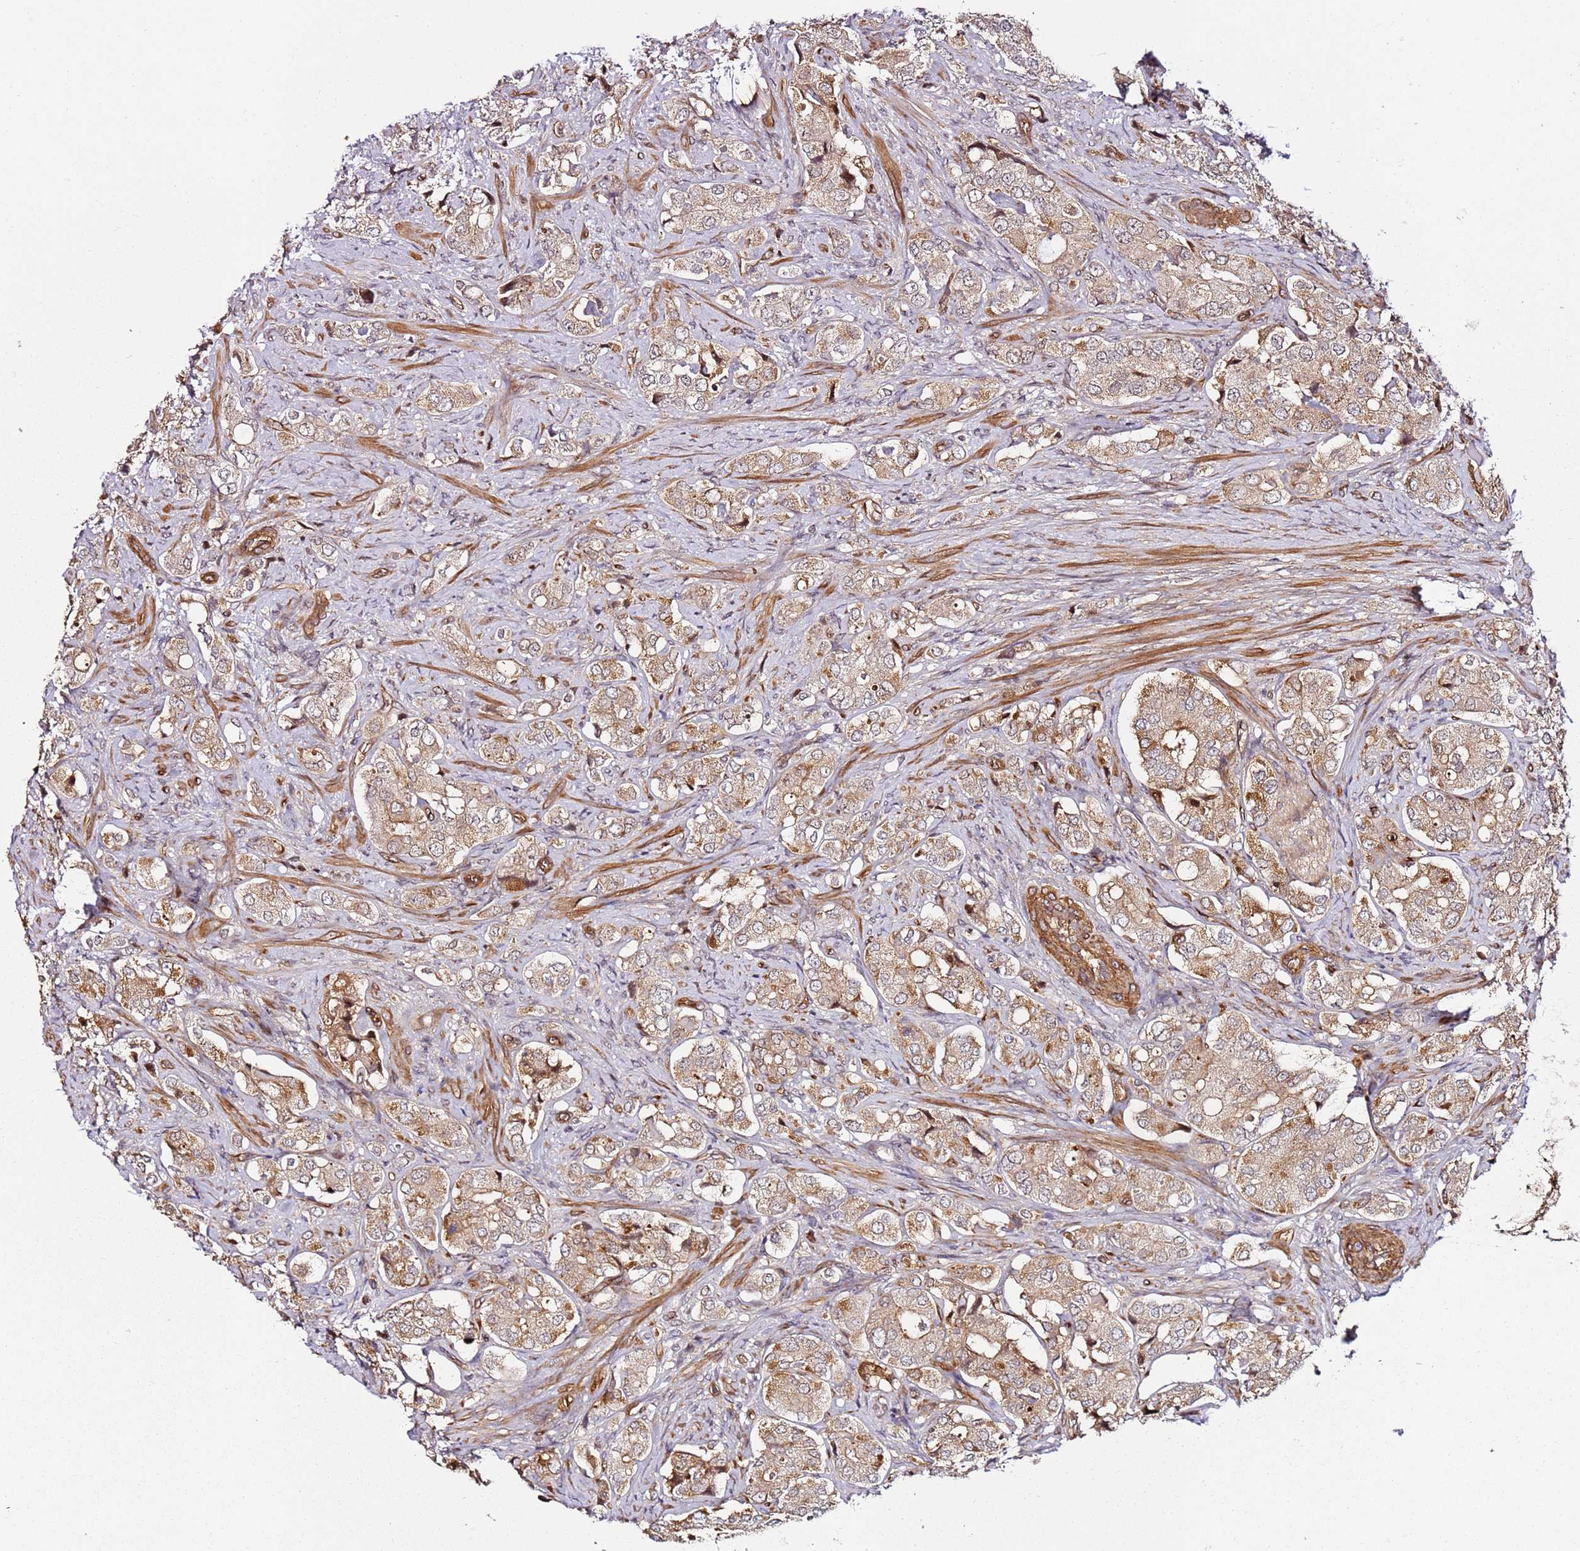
{"staining": {"intensity": "moderate", "quantity": ">75%", "location": "cytoplasmic/membranous"}, "tissue": "prostate cancer", "cell_type": "Tumor cells", "image_type": "cancer", "snomed": [{"axis": "morphology", "description": "Adenocarcinoma, High grade"}, {"axis": "topography", "description": "Prostate"}], "caption": "A high-resolution histopathology image shows IHC staining of prostate cancer, which displays moderate cytoplasmic/membranous positivity in approximately >75% of tumor cells.", "gene": "CCNYL1", "patient": {"sex": "male", "age": 65}}